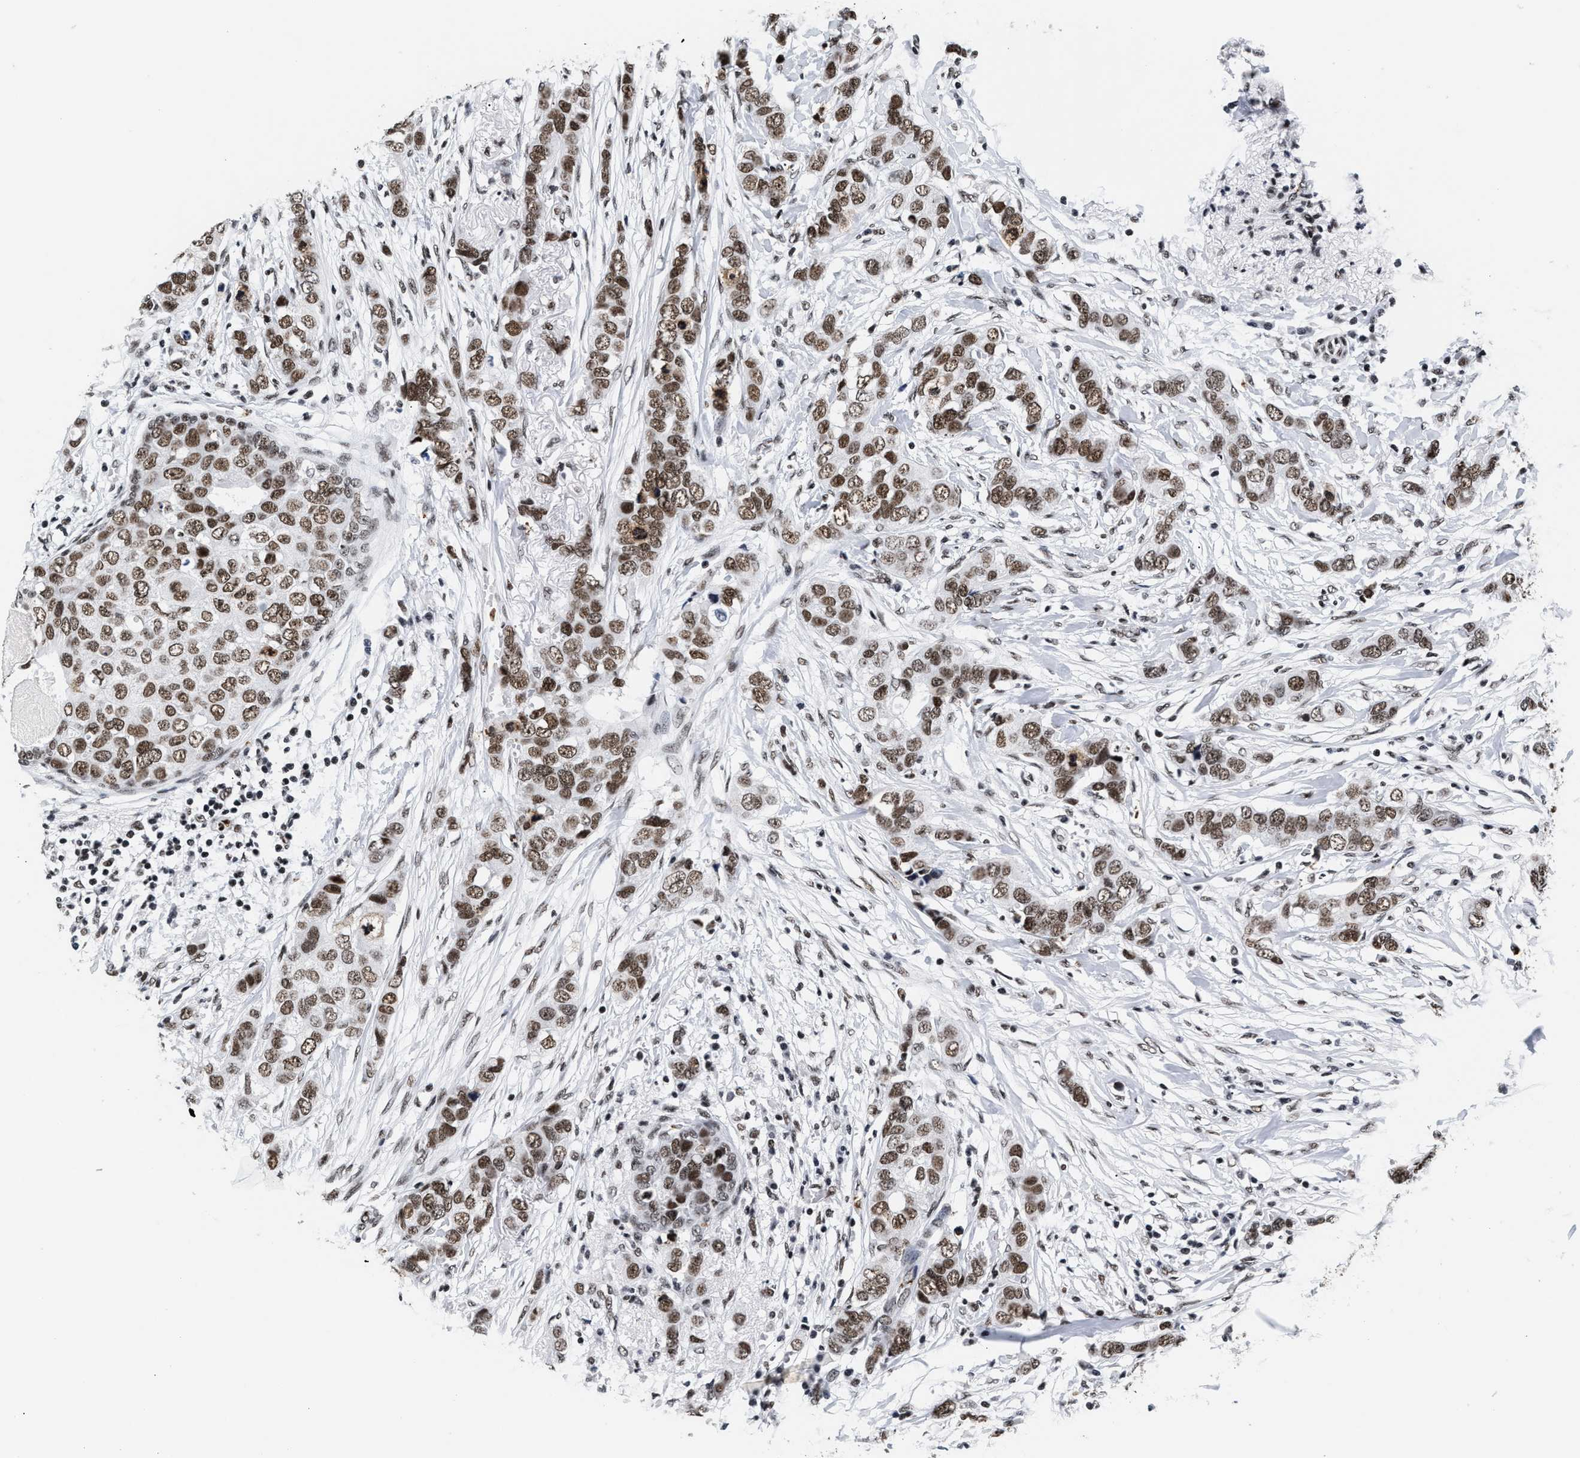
{"staining": {"intensity": "moderate", "quantity": ">75%", "location": "nuclear"}, "tissue": "breast cancer", "cell_type": "Tumor cells", "image_type": "cancer", "snomed": [{"axis": "morphology", "description": "Duct carcinoma"}, {"axis": "topography", "description": "Breast"}], "caption": "Immunohistochemistry (IHC) photomicrograph of human intraductal carcinoma (breast) stained for a protein (brown), which exhibits medium levels of moderate nuclear staining in approximately >75% of tumor cells.", "gene": "RAD21", "patient": {"sex": "female", "age": 50}}